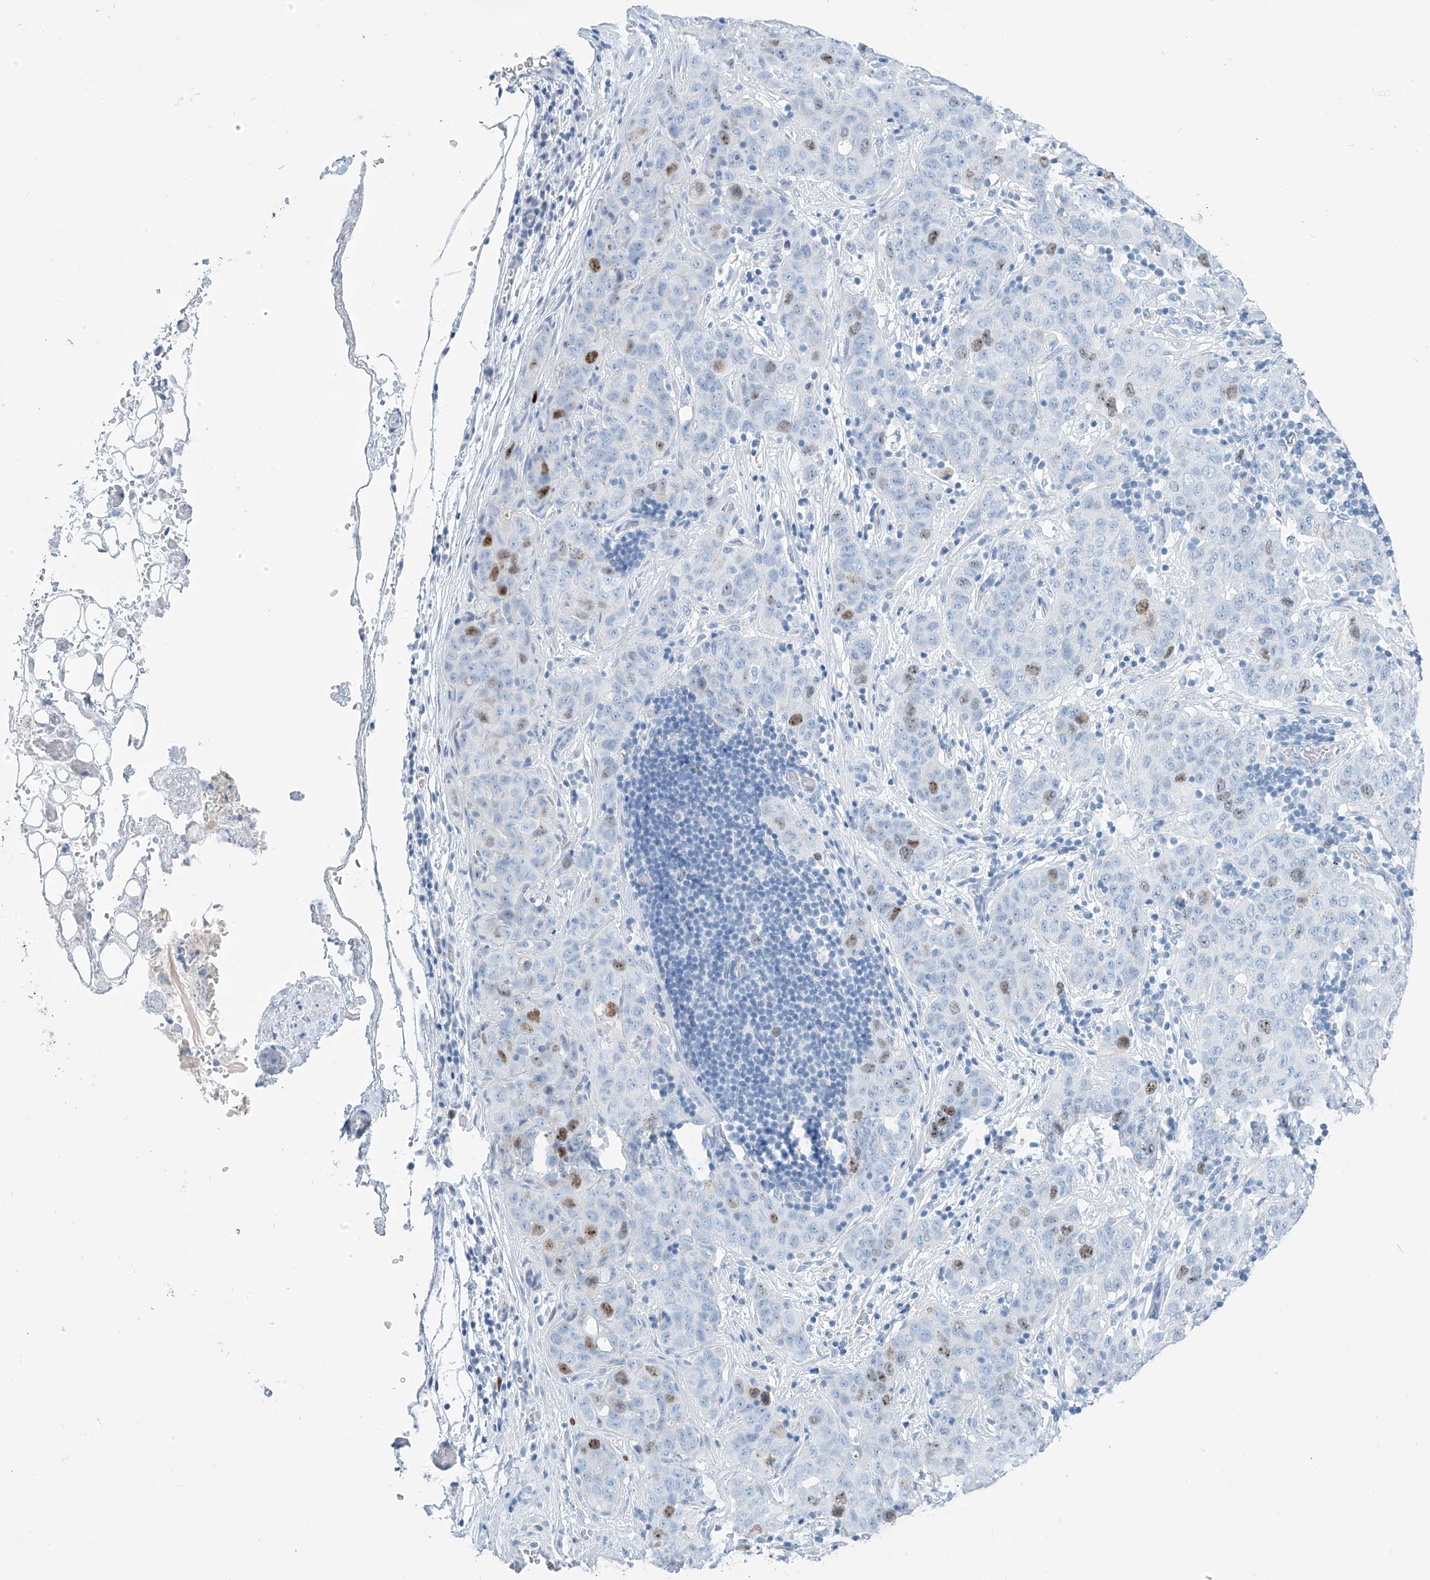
{"staining": {"intensity": "moderate", "quantity": "<25%", "location": "nuclear"}, "tissue": "stomach cancer", "cell_type": "Tumor cells", "image_type": "cancer", "snomed": [{"axis": "morphology", "description": "Normal tissue, NOS"}, {"axis": "morphology", "description": "Adenocarcinoma, NOS"}, {"axis": "topography", "description": "Lymph node"}, {"axis": "topography", "description": "Stomach"}], "caption": "Adenocarcinoma (stomach) stained with immunohistochemistry (IHC) shows moderate nuclear positivity in approximately <25% of tumor cells.", "gene": "SGO2", "patient": {"sex": "male", "age": 48}}